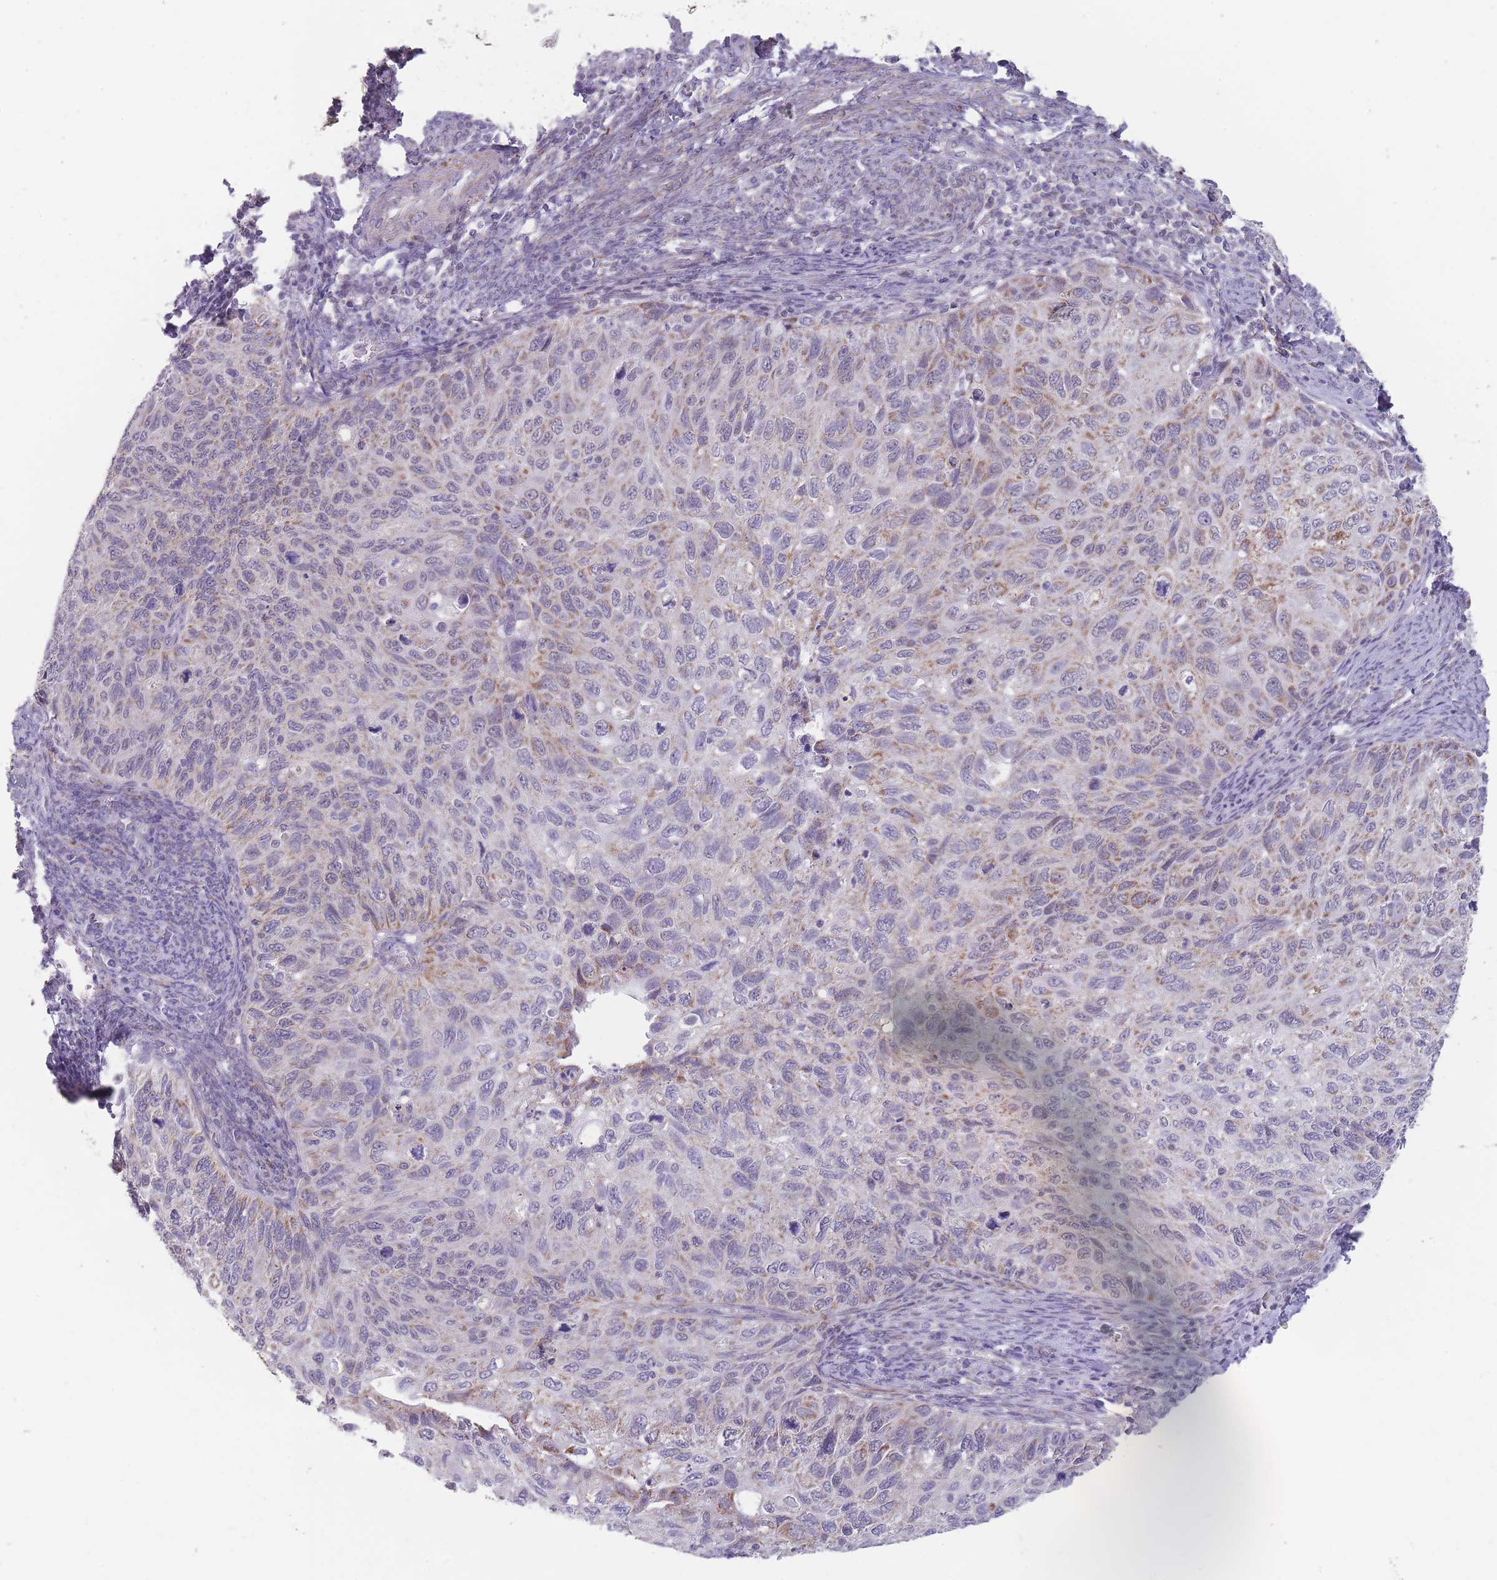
{"staining": {"intensity": "moderate", "quantity": "<25%", "location": "cytoplasmic/membranous"}, "tissue": "cervical cancer", "cell_type": "Tumor cells", "image_type": "cancer", "snomed": [{"axis": "morphology", "description": "Squamous cell carcinoma, NOS"}, {"axis": "topography", "description": "Cervix"}], "caption": "The image demonstrates staining of cervical squamous cell carcinoma, revealing moderate cytoplasmic/membranous protein expression (brown color) within tumor cells. (IHC, brightfield microscopy, high magnification).", "gene": "ZBTB24", "patient": {"sex": "female", "age": 70}}